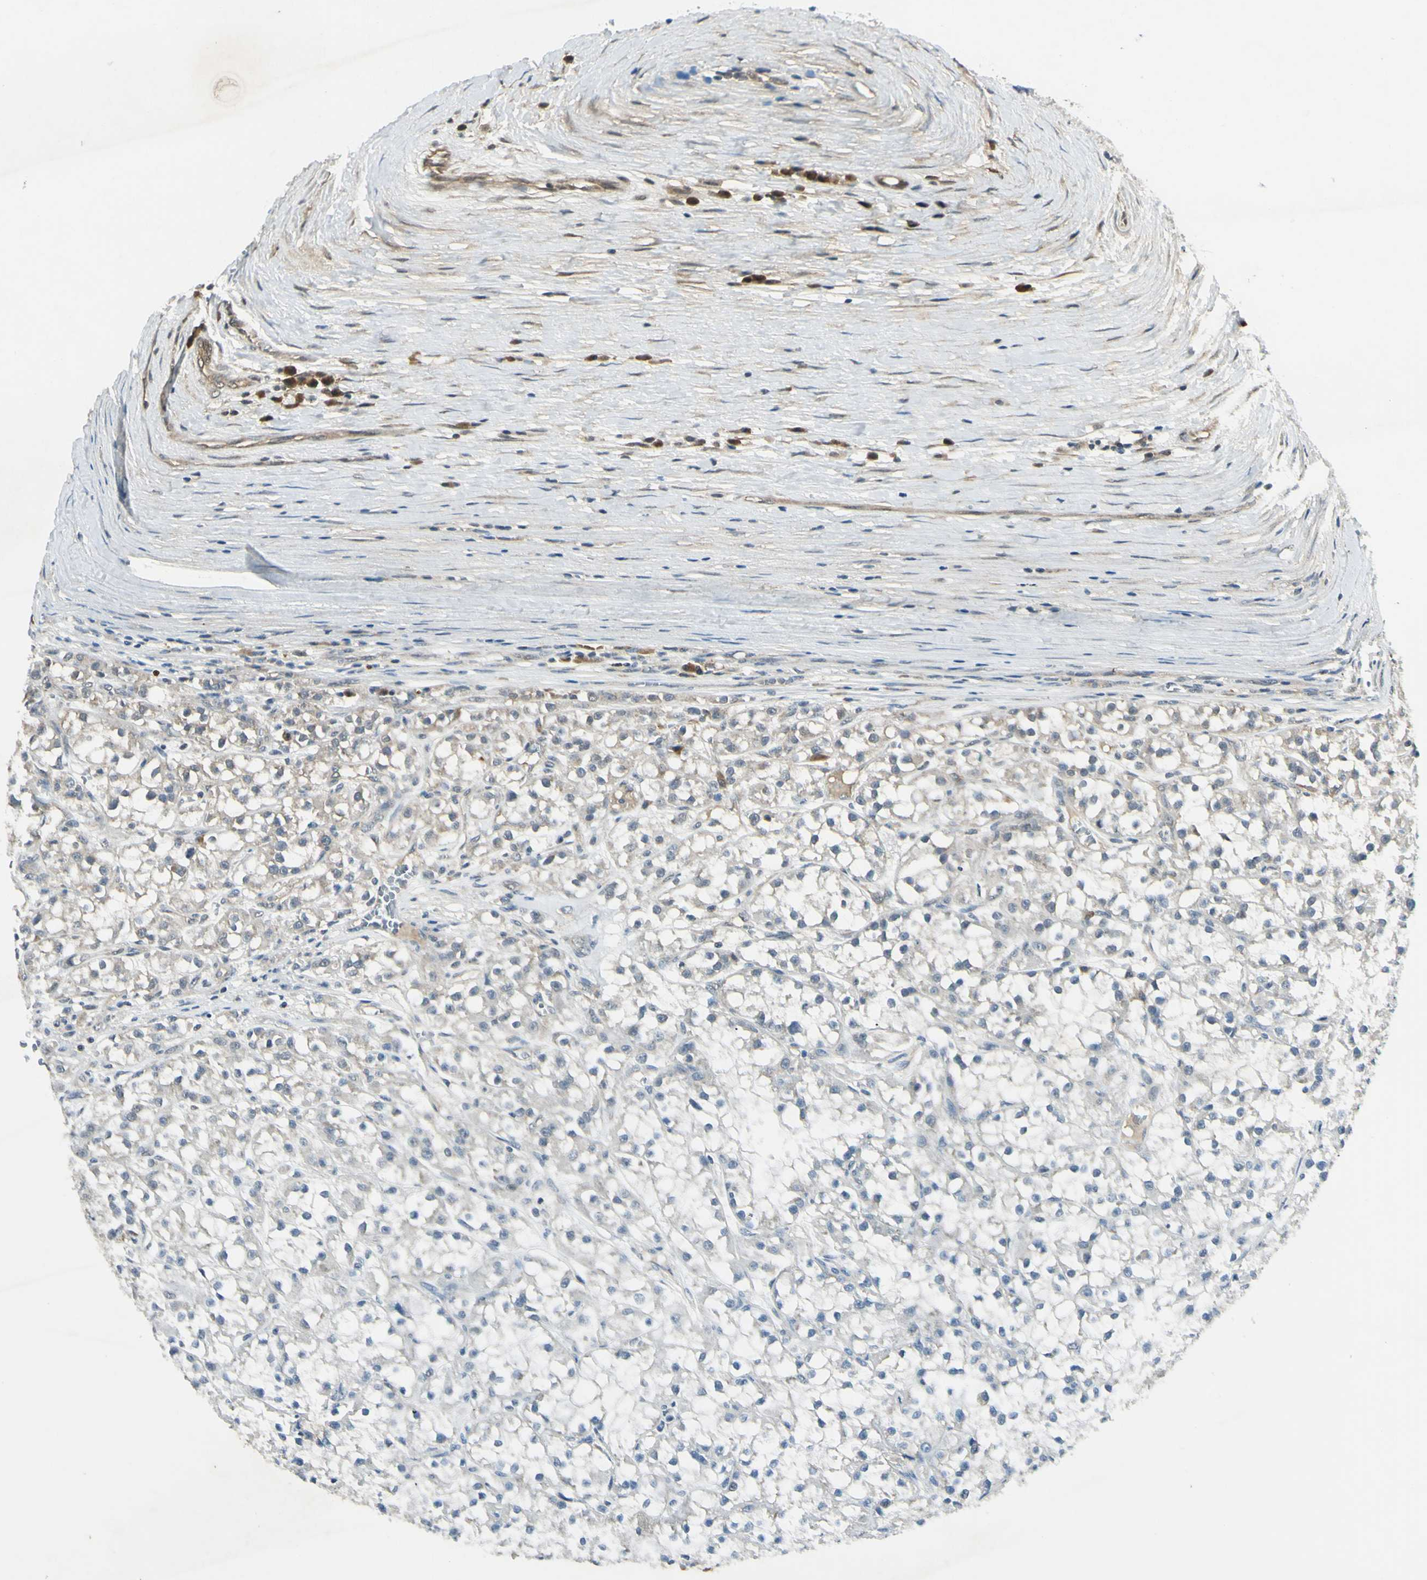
{"staining": {"intensity": "weak", "quantity": "<25%", "location": "cytoplasmic/membranous"}, "tissue": "renal cancer", "cell_type": "Tumor cells", "image_type": "cancer", "snomed": [{"axis": "morphology", "description": "Adenocarcinoma, NOS"}, {"axis": "topography", "description": "Kidney"}], "caption": "Immunohistochemistry (IHC) of human adenocarcinoma (renal) shows no expression in tumor cells.", "gene": "PSMD5", "patient": {"sex": "female", "age": 52}}